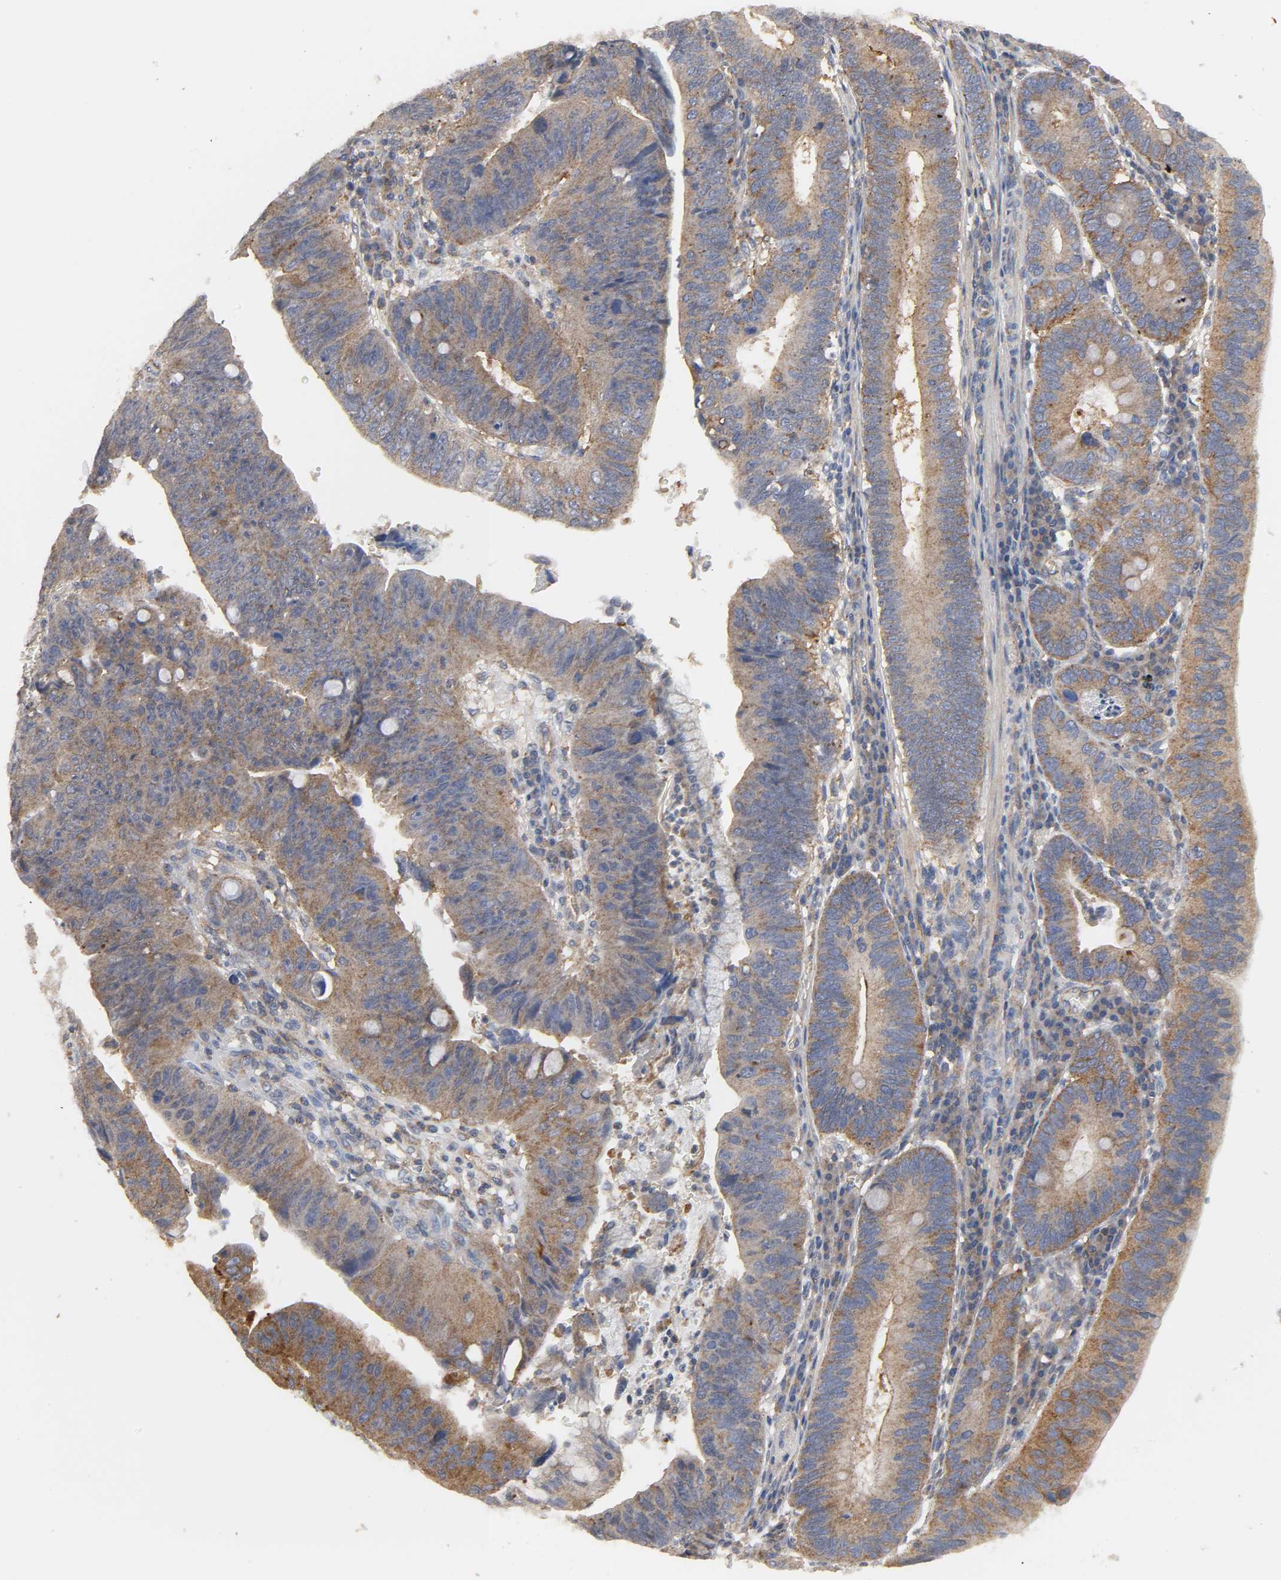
{"staining": {"intensity": "strong", "quantity": ">75%", "location": "cytoplasmic/membranous"}, "tissue": "stomach cancer", "cell_type": "Tumor cells", "image_type": "cancer", "snomed": [{"axis": "morphology", "description": "Adenocarcinoma, NOS"}, {"axis": "topography", "description": "Stomach"}], "caption": "Stomach cancer stained for a protein reveals strong cytoplasmic/membranous positivity in tumor cells.", "gene": "SH3GLB1", "patient": {"sex": "male", "age": 59}}